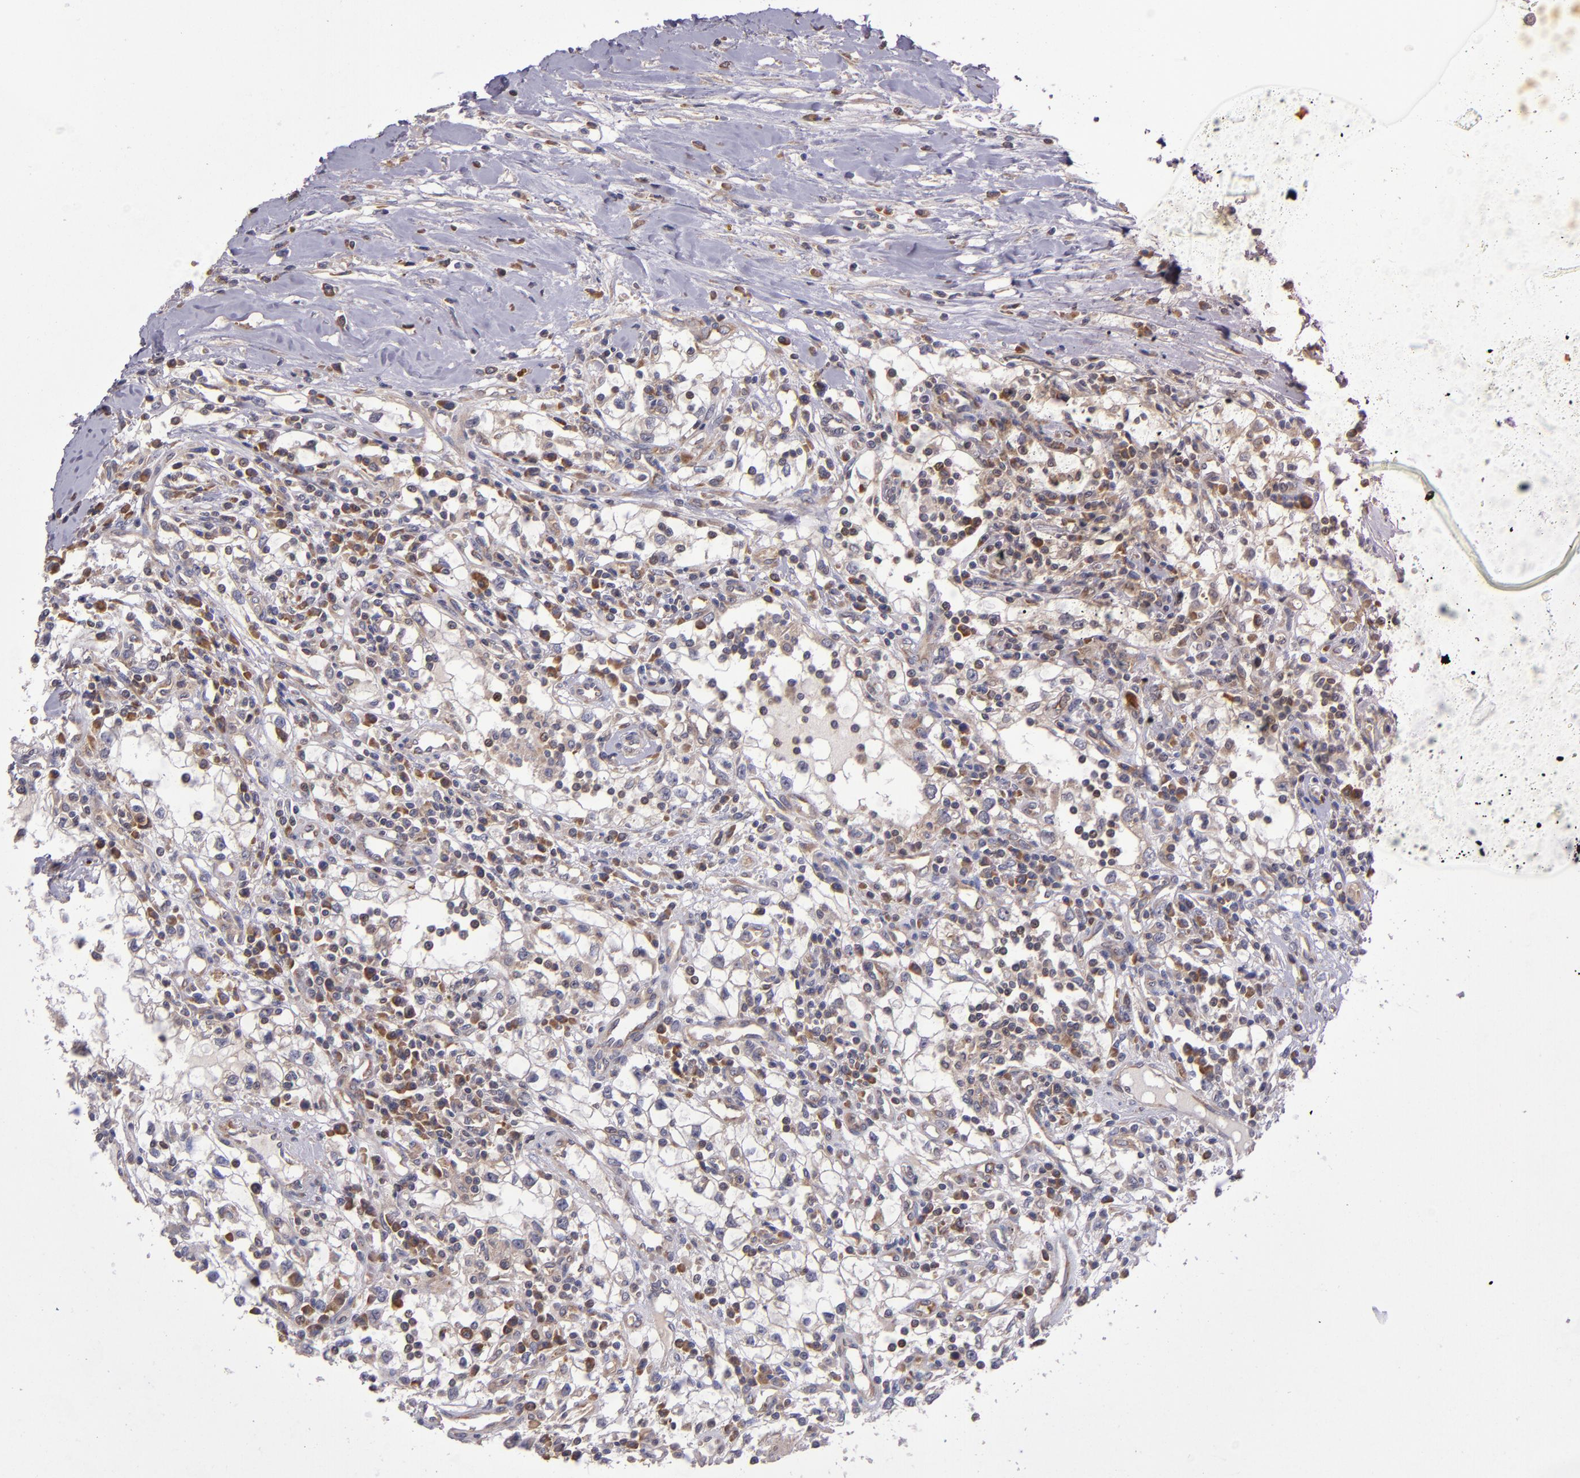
{"staining": {"intensity": "moderate", "quantity": ">75%", "location": "cytoplasmic/membranous"}, "tissue": "renal cancer", "cell_type": "Tumor cells", "image_type": "cancer", "snomed": [{"axis": "morphology", "description": "Adenocarcinoma, NOS"}, {"axis": "topography", "description": "Kidney"}], "caption": "Moderate cytoplasmic/membranous expression is appreciated in approximately >75% of tumor cells in adenocarcinoma (renal).", "gene": "EIF4ENIF1", "patient": {"sex": "male", "age": 82}}